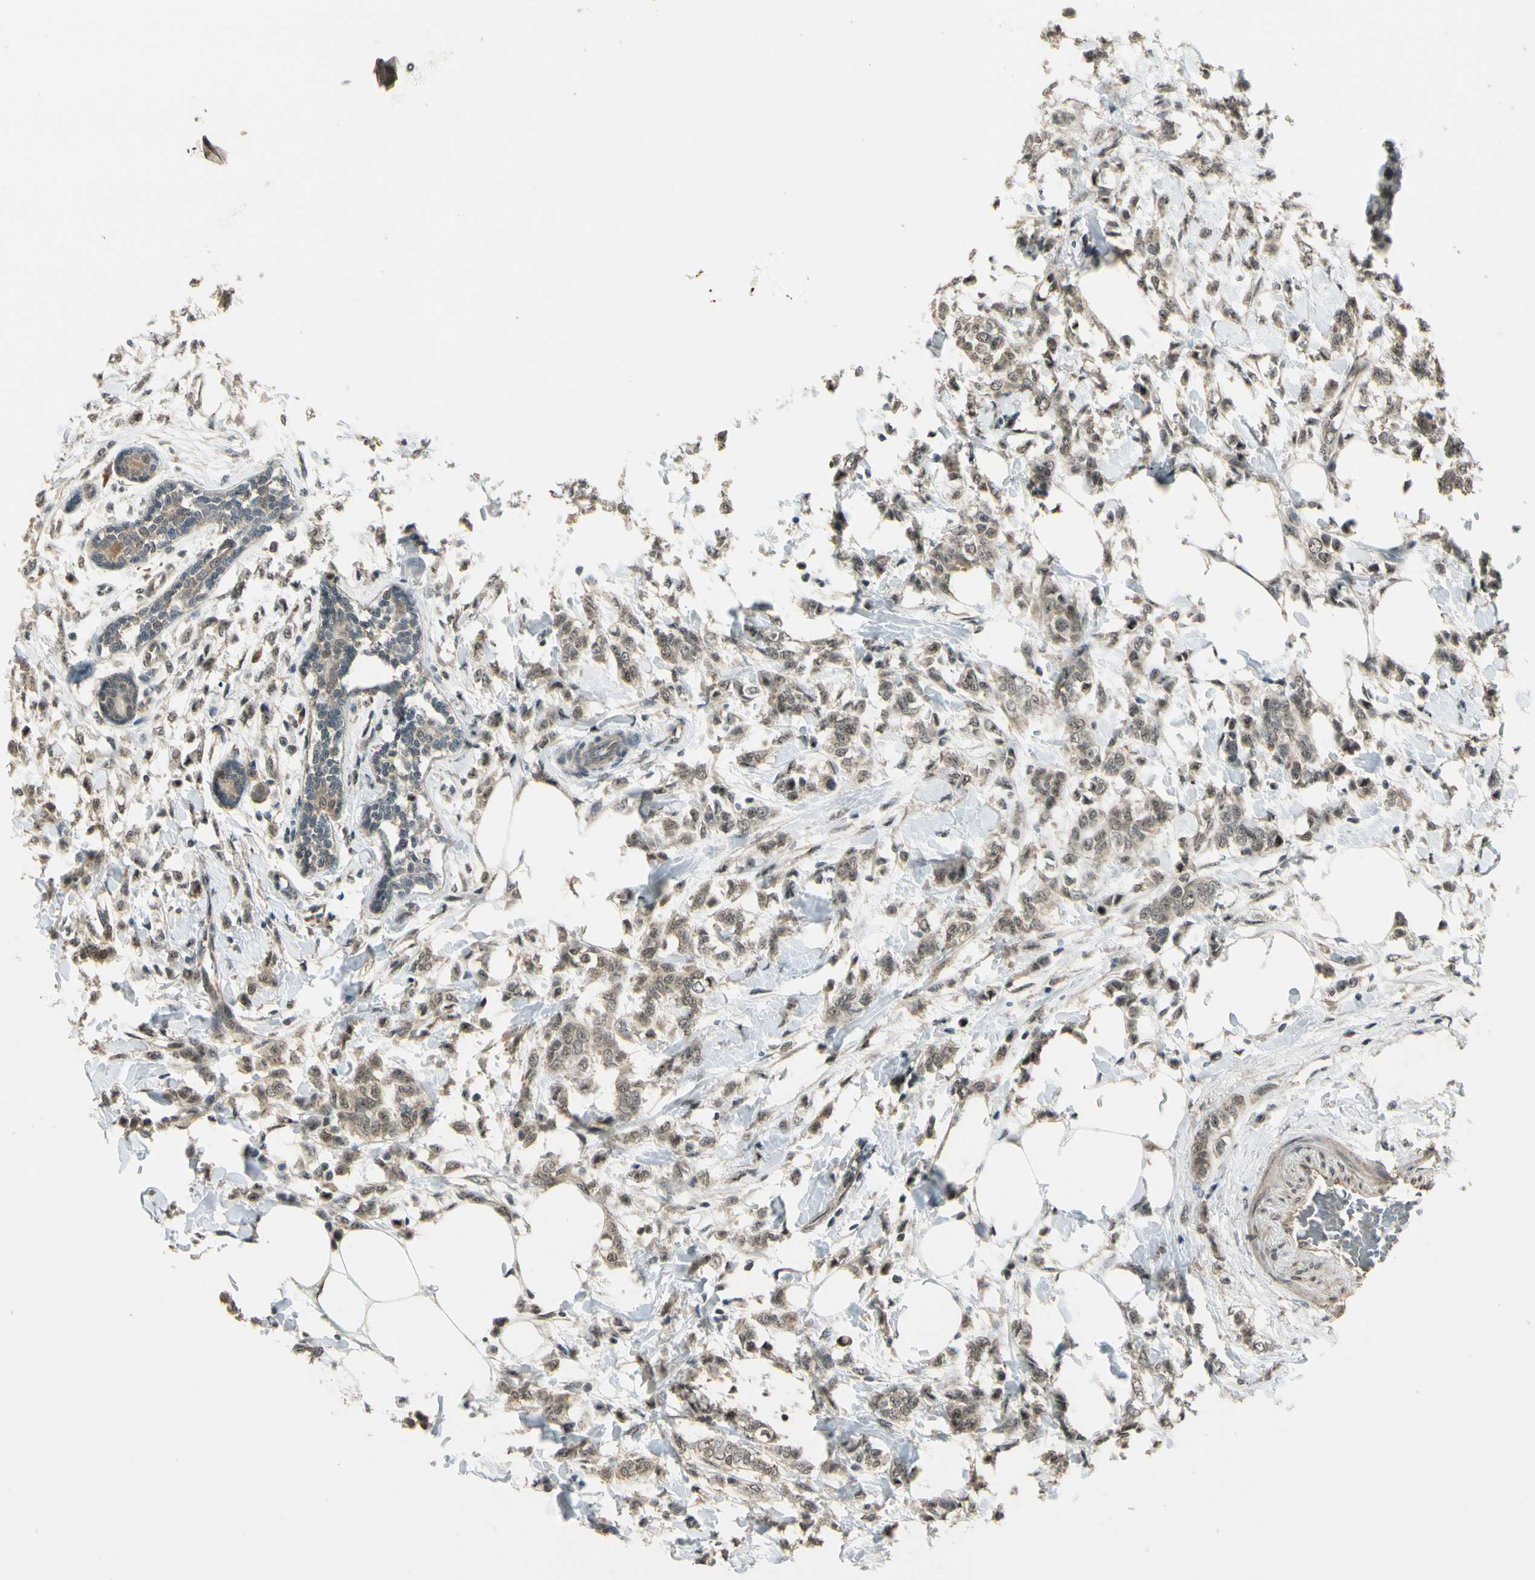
{"staining": {"intensity": "moderate", "quantity": ">75%", "location": "cytoplasmic/membranous"}, "tissue": "breast cancer", "cell_type": "Tumor cells", "image_type": "cancer", "snomed": [{"axis": "morphology", "description": "Lobular carcinoma, in situ"}, {"axis": "morphology", "description": "Lobular carcinoma"}, {"axis": "topography", "description": "Breast"}], "caption": "An immunohistochemistry (IHC) micrograph of neoplastic tissue is shown. Protein staining in brown shows moderate cytoplasmic/membranous positivity in breast cancer within tumor cells.", "gene": "MCPH1", "patient": {"sex": "female", "age": 41}}